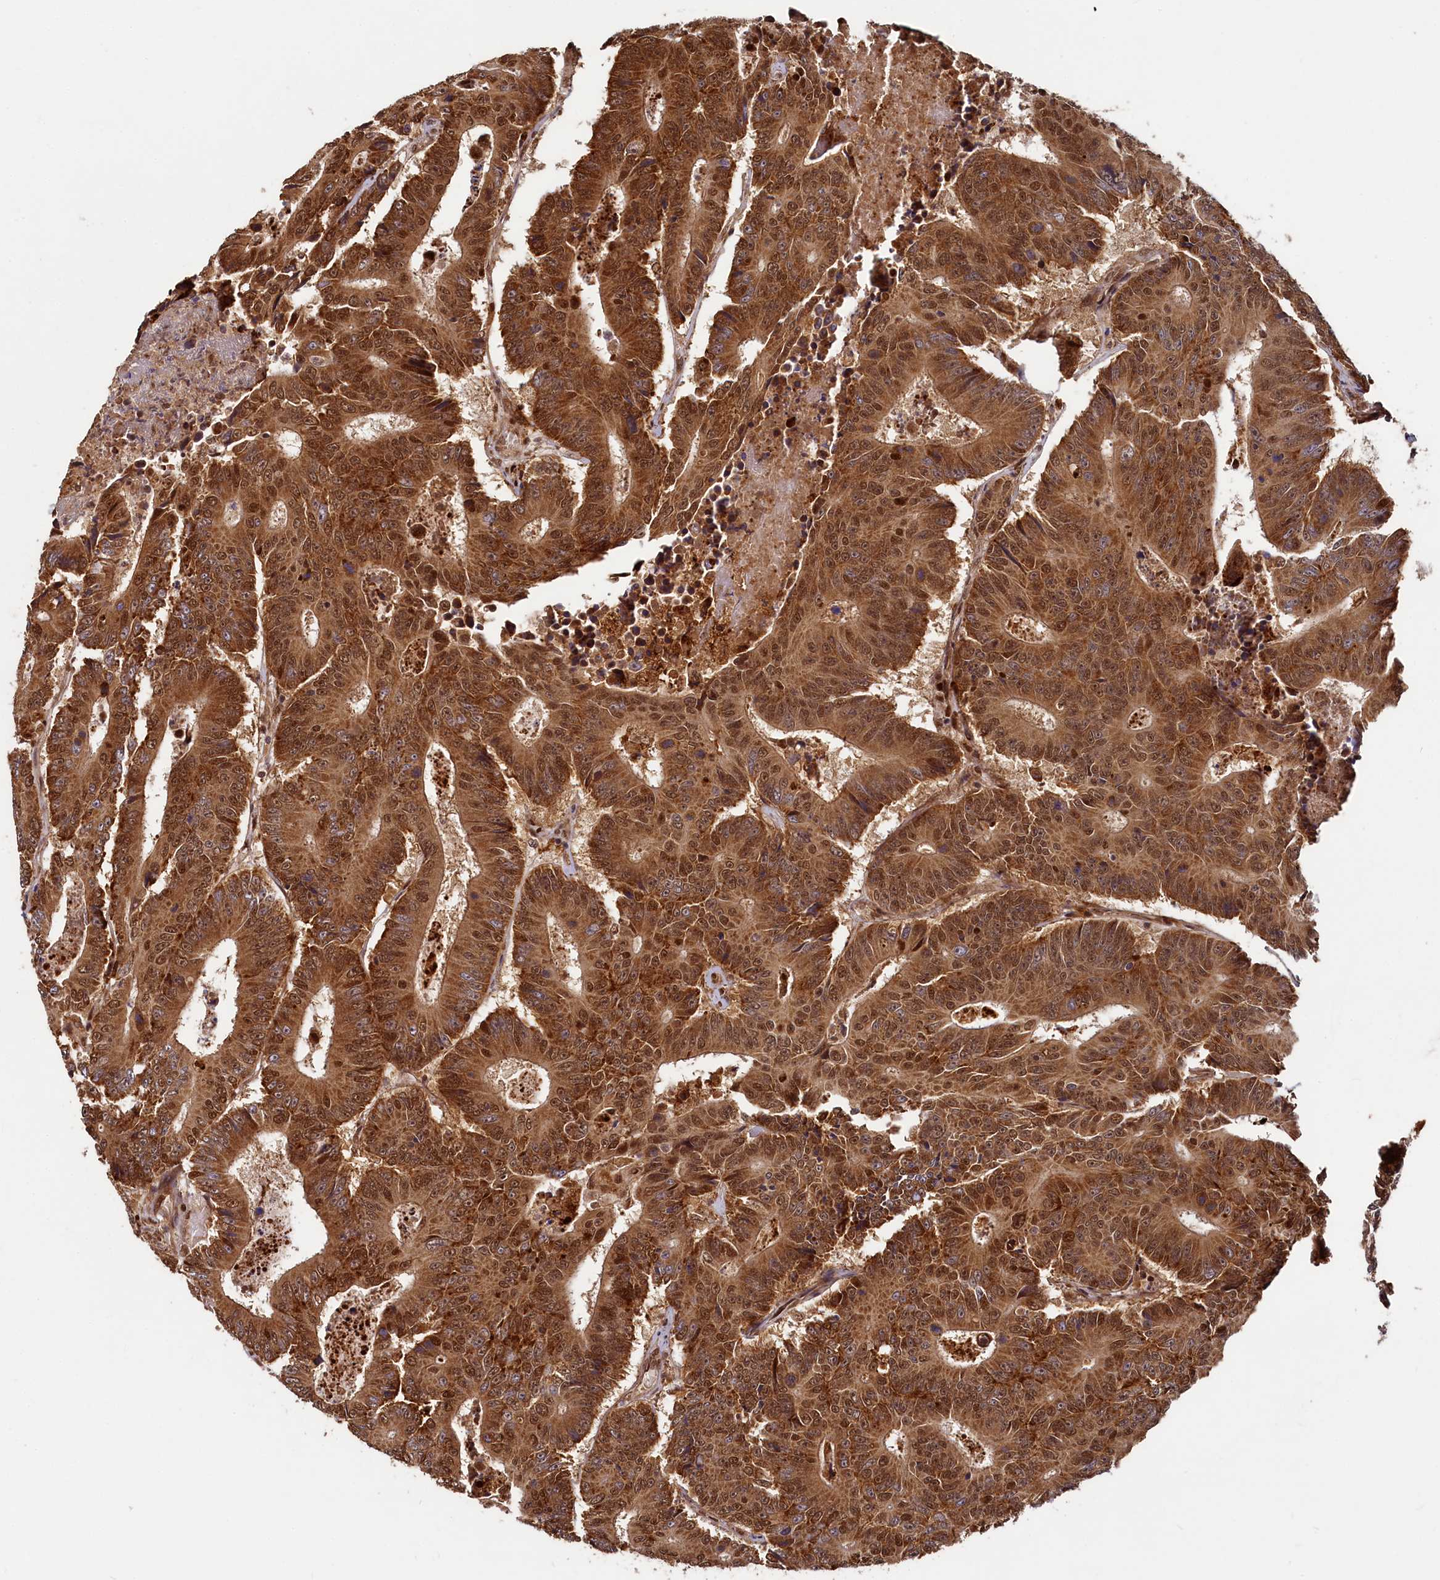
{"staining": {"intensity": "strong", "quantity": ">75%", "location": "cytoplasmic/membranous,nuclear"}, "tissue": "colorectal cancer", "cell_type": "Tumor cells", "image_type": "cancer", "snomed": [{"axis": "morphology", "description": "Adenocarcinoma, NOS"}, {"axis": "topography", "description": "Colon"}], "caption": "Immunohistochemistry (IHC) micrograph of neoplastic tissue: colorectal cancer stained using immunohistochemistry (IHC) reveals high levels of strong protein expression localized specifically in the cytoplasmic/membranous and nuclear of tumor cells, appearing as a cytoplasmic/membranous and nuclear brown color.", "gene": "TRIM23", "patient": {"sex": "male", "age": 83}}